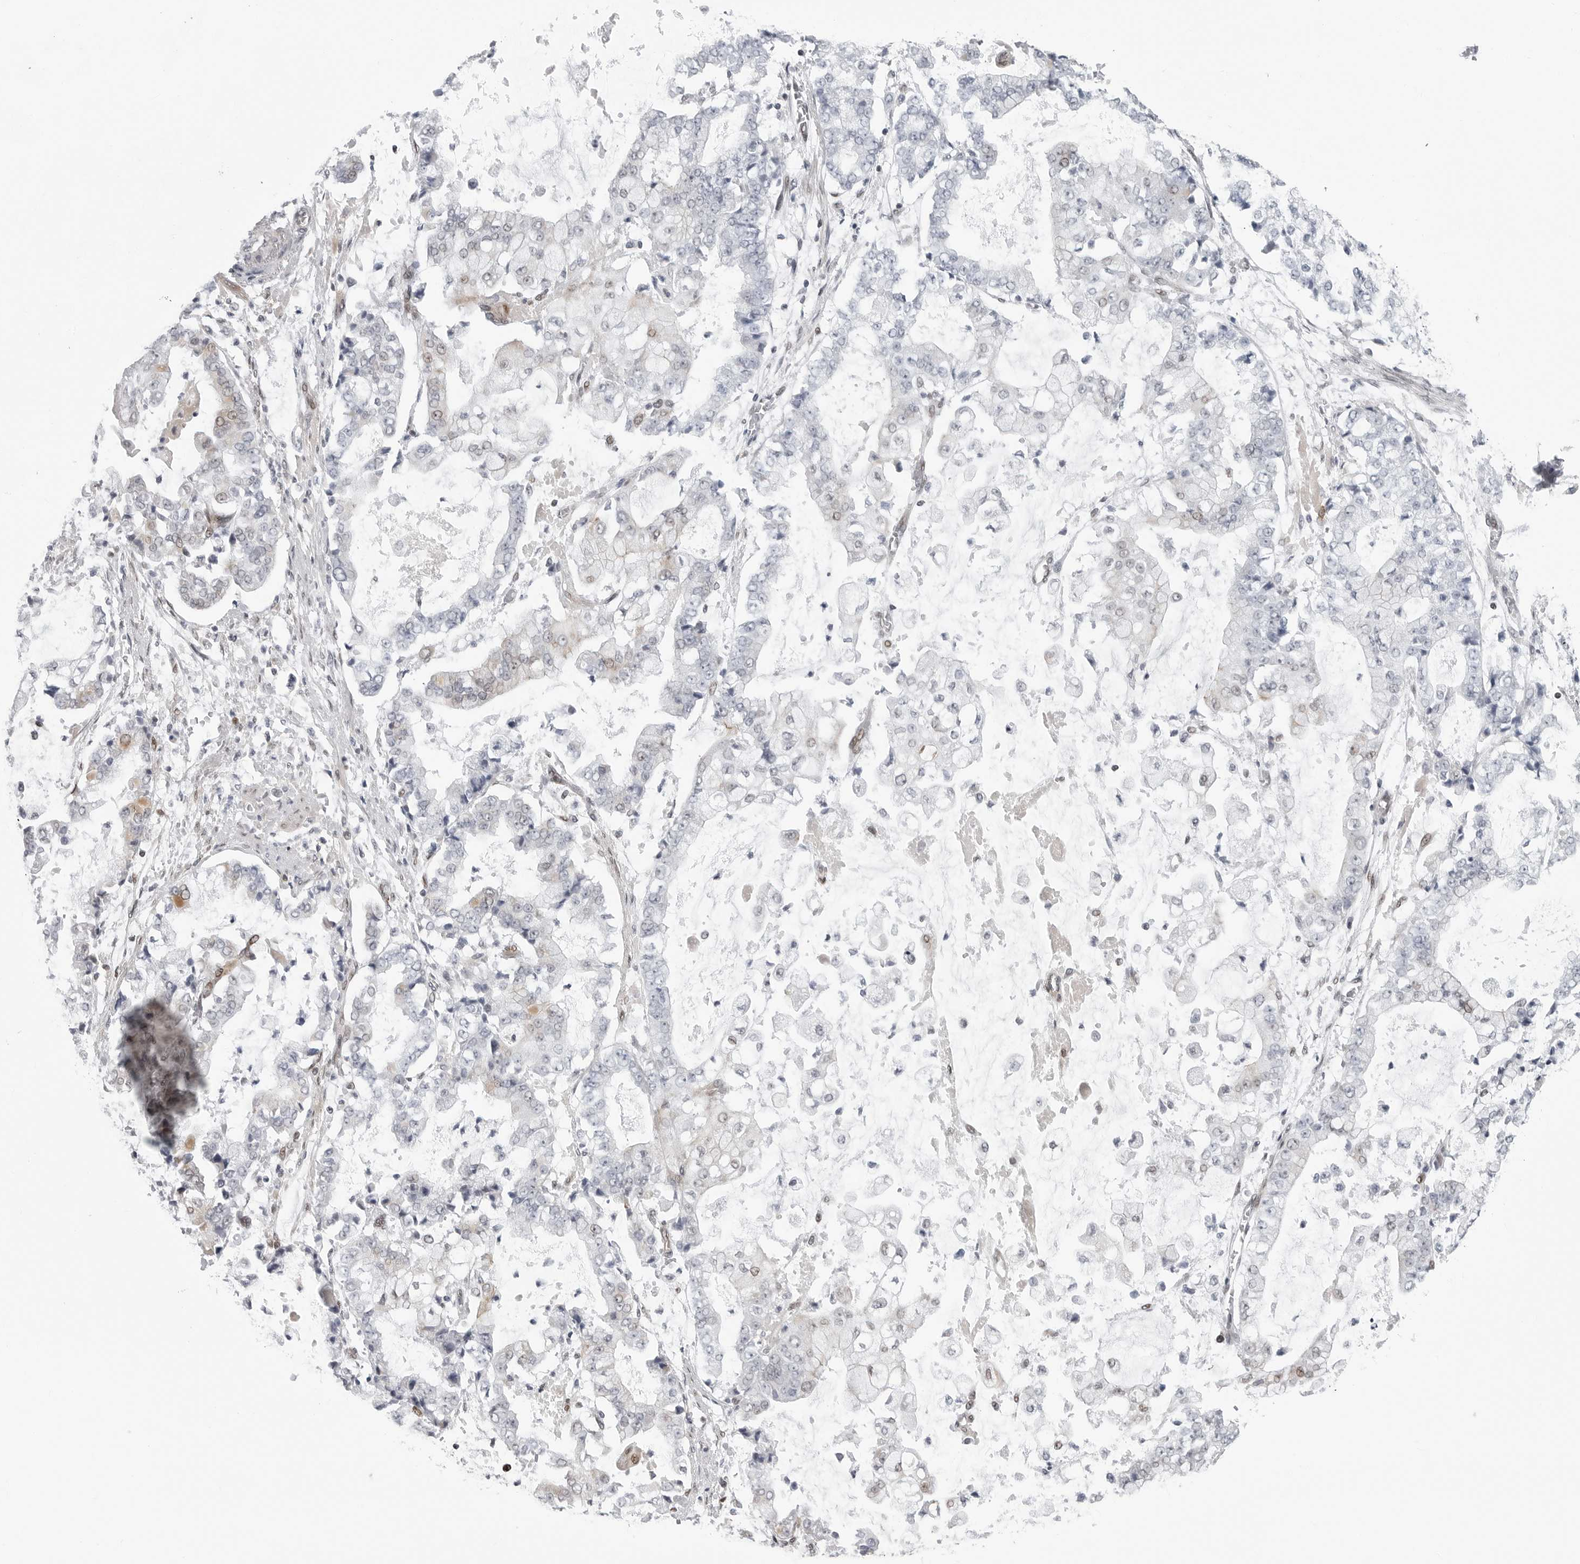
{"staining": {"intensity": "negative", "quantity": "none", "location": "none"}, "tissue": "stomach cancer", "cell_type": "Tumor cells", "image_type": "cancer", "snomed": [{"axis": "morphology", "description": "Adenocarcinoma, NOS"}, {"axis": "topography", "description": "Stomach"}], "caption": "Immunohistochemistry micrograph of neoplastic tissue: human stomach cancer (adenocarcinoma) stained with DAB (3,3'-diaminobenzidine) demonstrates no significant protein expression in tumor cells.", "gene": "FAM135B", "patient": {"sex": "male", "age": 76}}